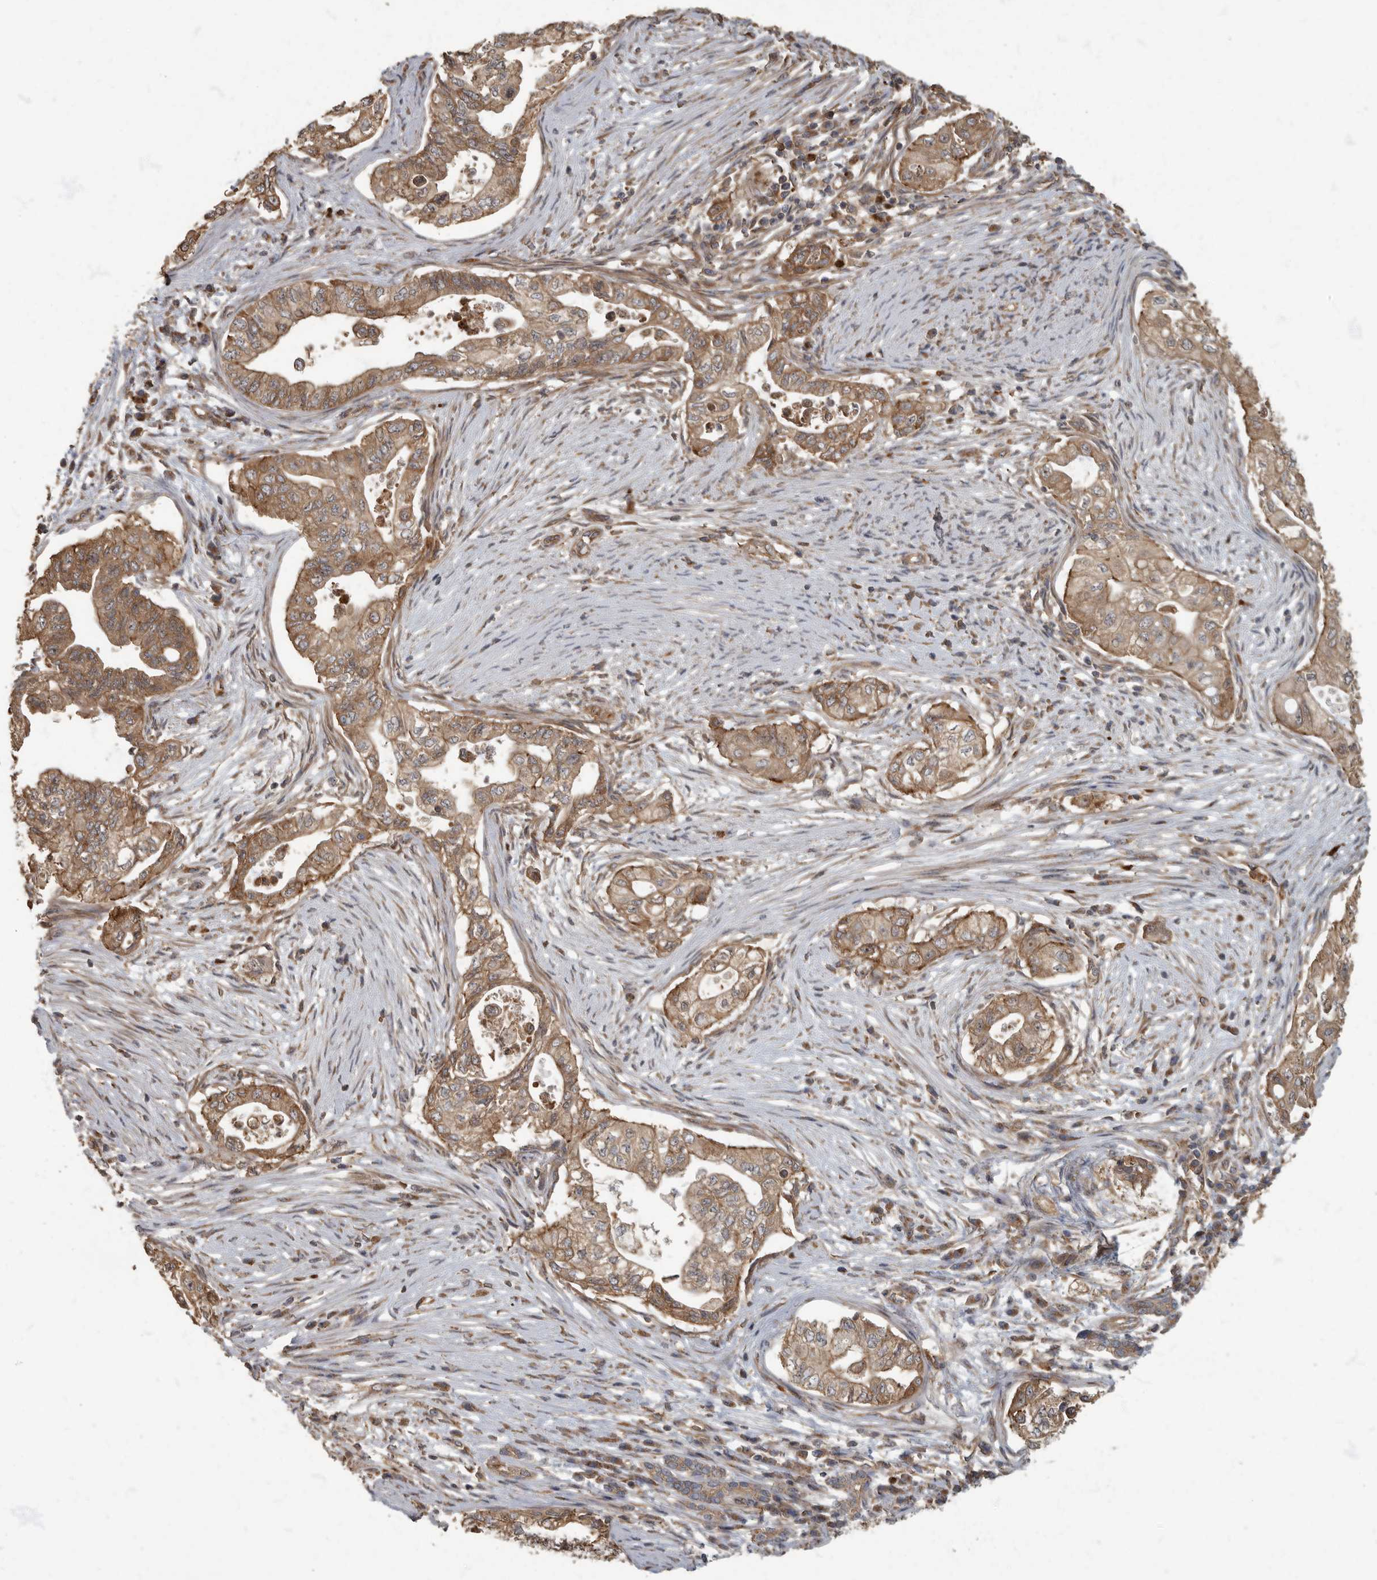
{"staining": {"intensity": "moderate", "quantity": ">75%", "location": "cytoplasmic/membranous"}, "tissue": "pancreatic cancer", "cell_type": "Tumor cells", "image_type": "cancer", "snomed": [{"axis": "morphology", "description": "Adenocarcinoma, NOS"}, {"axis": "topography", "description": "Pancreas"}], "caption": "A brown stain shows moderate cytoplasmic/membranous staining of a protein in human pancreatic adenocarcinoma tumor cells.", "gene": "DAAM1", "patient": {"sex": "male", "age": 72}}